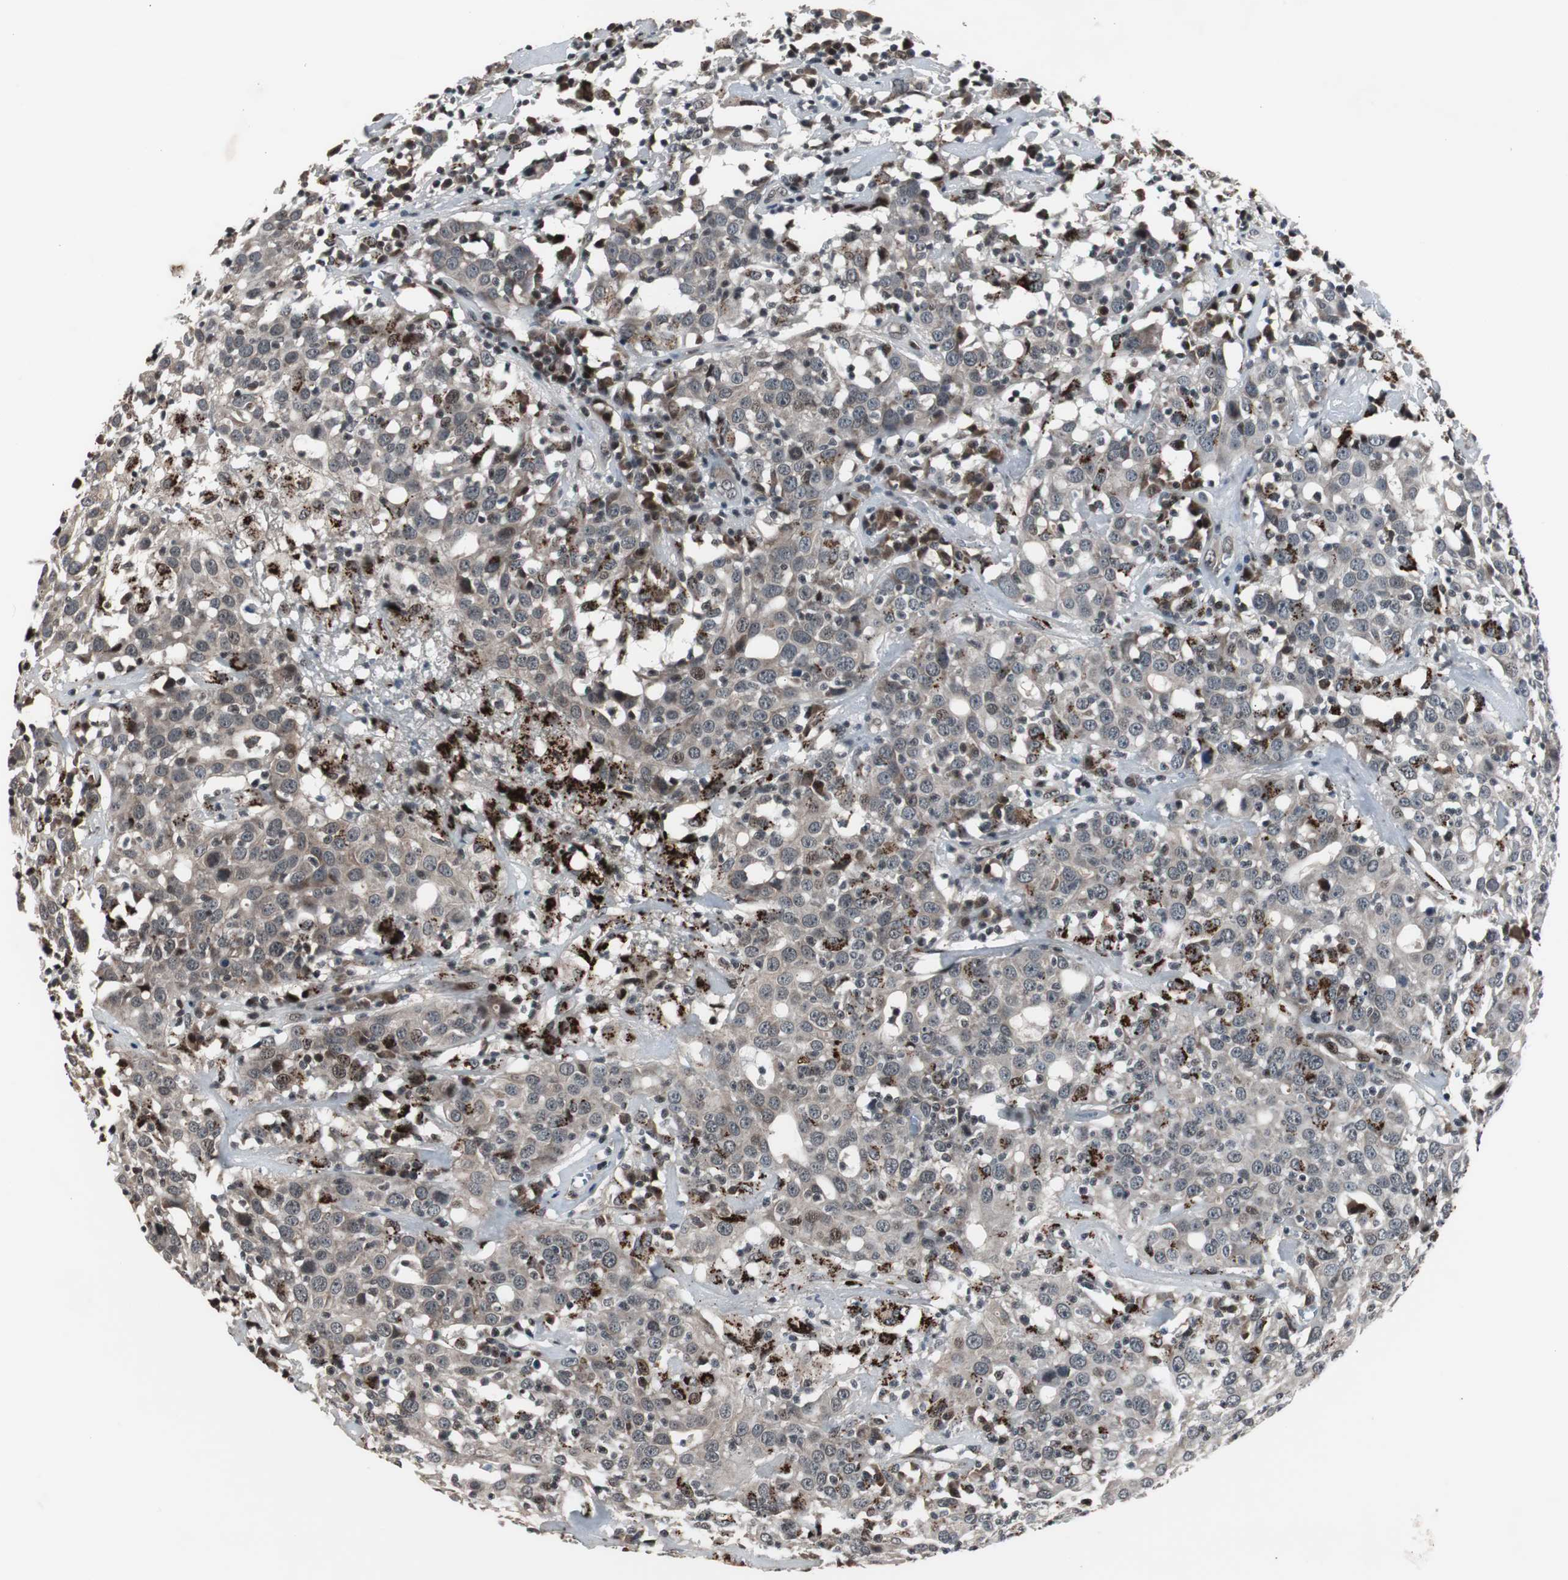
{"staining": {"intensity": "weak", "quantity": "25%-75%", "location": "cytoplasmic/membranous"}, "tissue": "head and neck cancer", "cell_type": "Tumor cells", "image_type": "cancer", "snomed": [{"axis": "morphology", "description": "Adenocarcinoma, NOS"}, {"axis": "topography", "description": "Salivary gland"}, {"axis": "topography", "description": "Head-Neck"}], "caption": "Protein expression analysis of human adenocarcinoma (head and neck) reveals weak cytoplasmic/membranous expression in about 25%-75% of tumor cells.", "gene": "BOLA1", "patient": {"sex": "female", "age": 65}}